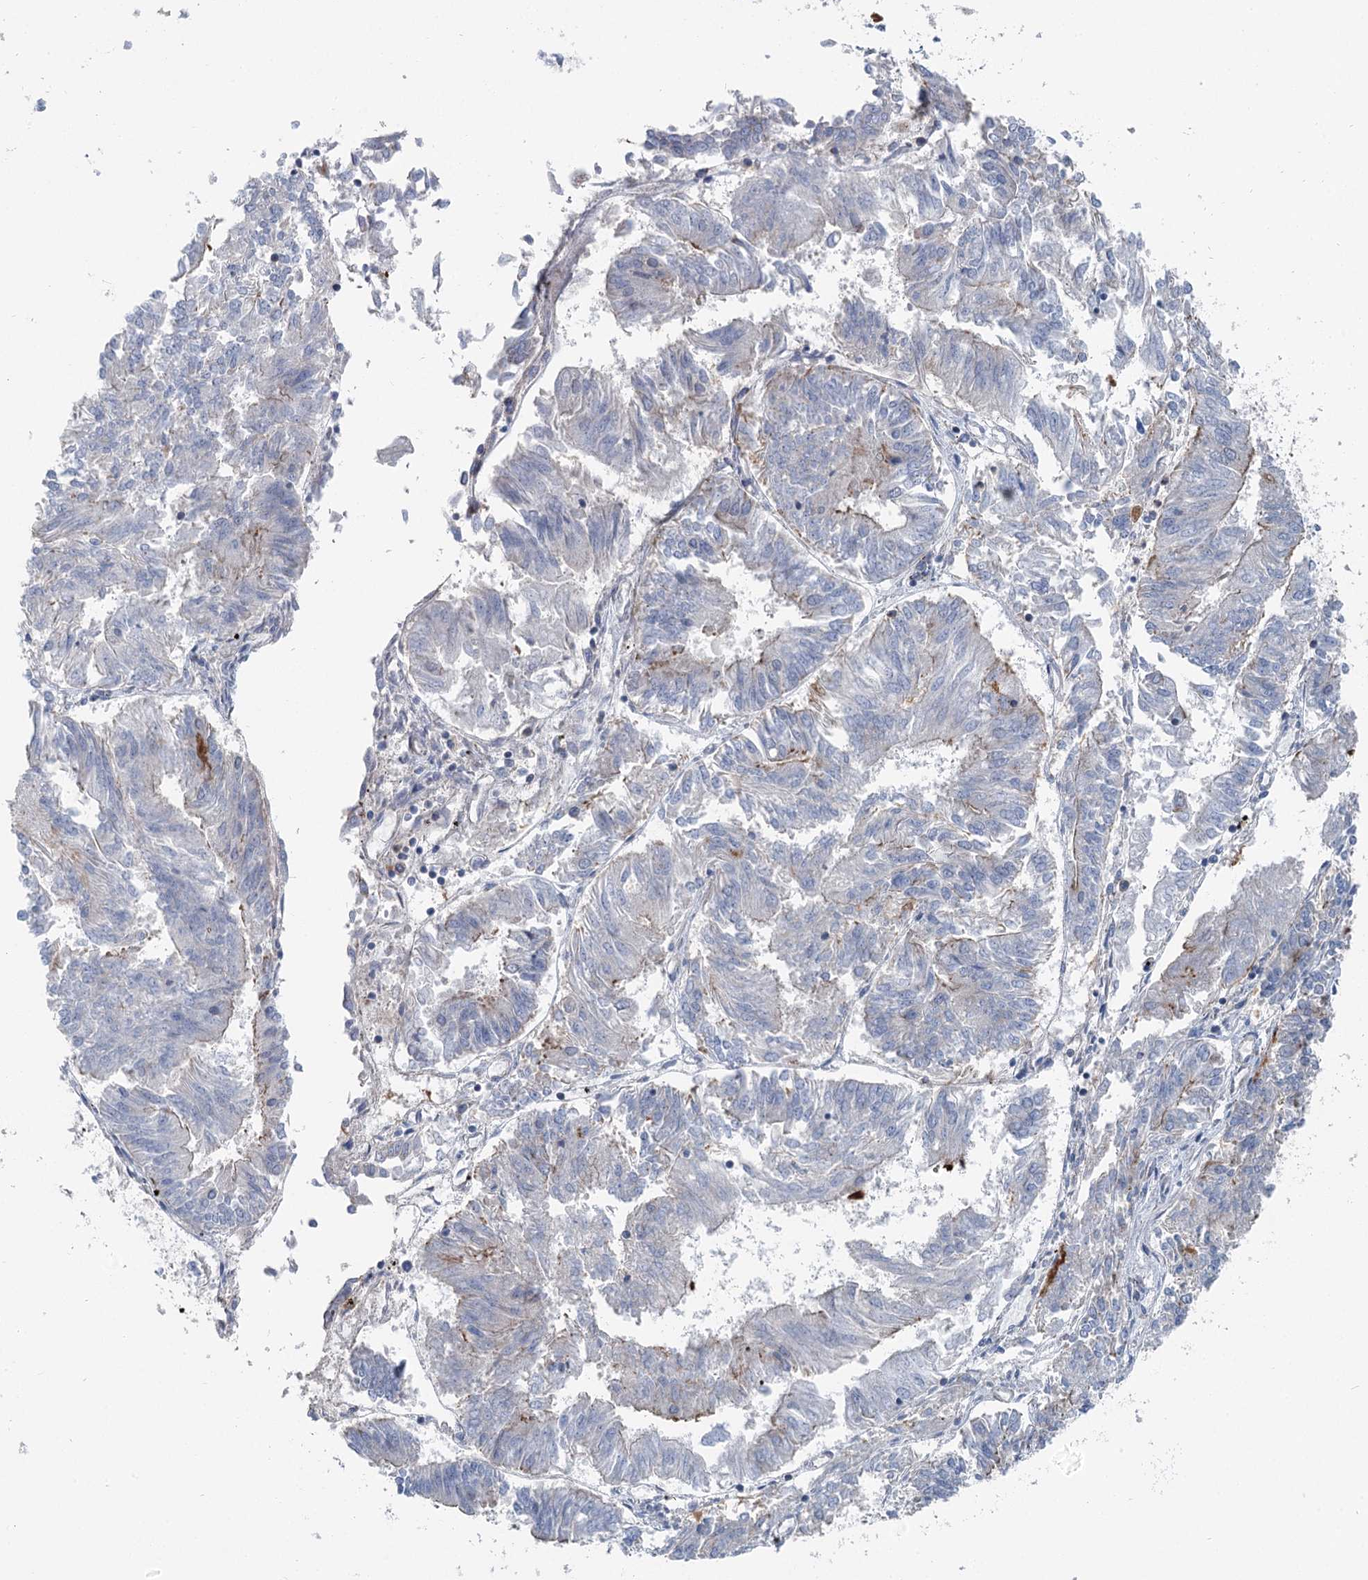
{"staining": {"intensity": "moderate", "quantity": "<25%", "location": "cytoplasmic/membranous"}, "tissue": "endometrial cancer", "cell_type": "Tumor cells", "image_type": "cancer", "snomed": [{"axis": "morphology", "description": "Adenocarcinoma, NOS"}, {"axis": "topography", "description": "Endometrium"}], "caption": "Immunohistochemical staining of endometrial cancer (adenocarcinoma) displays low levels of moderate cytoplasmic/membranous expression in approximately <25% of tumor cells.", "gene": "MARK2", "patient": {"sex": "female", "age": 58}}